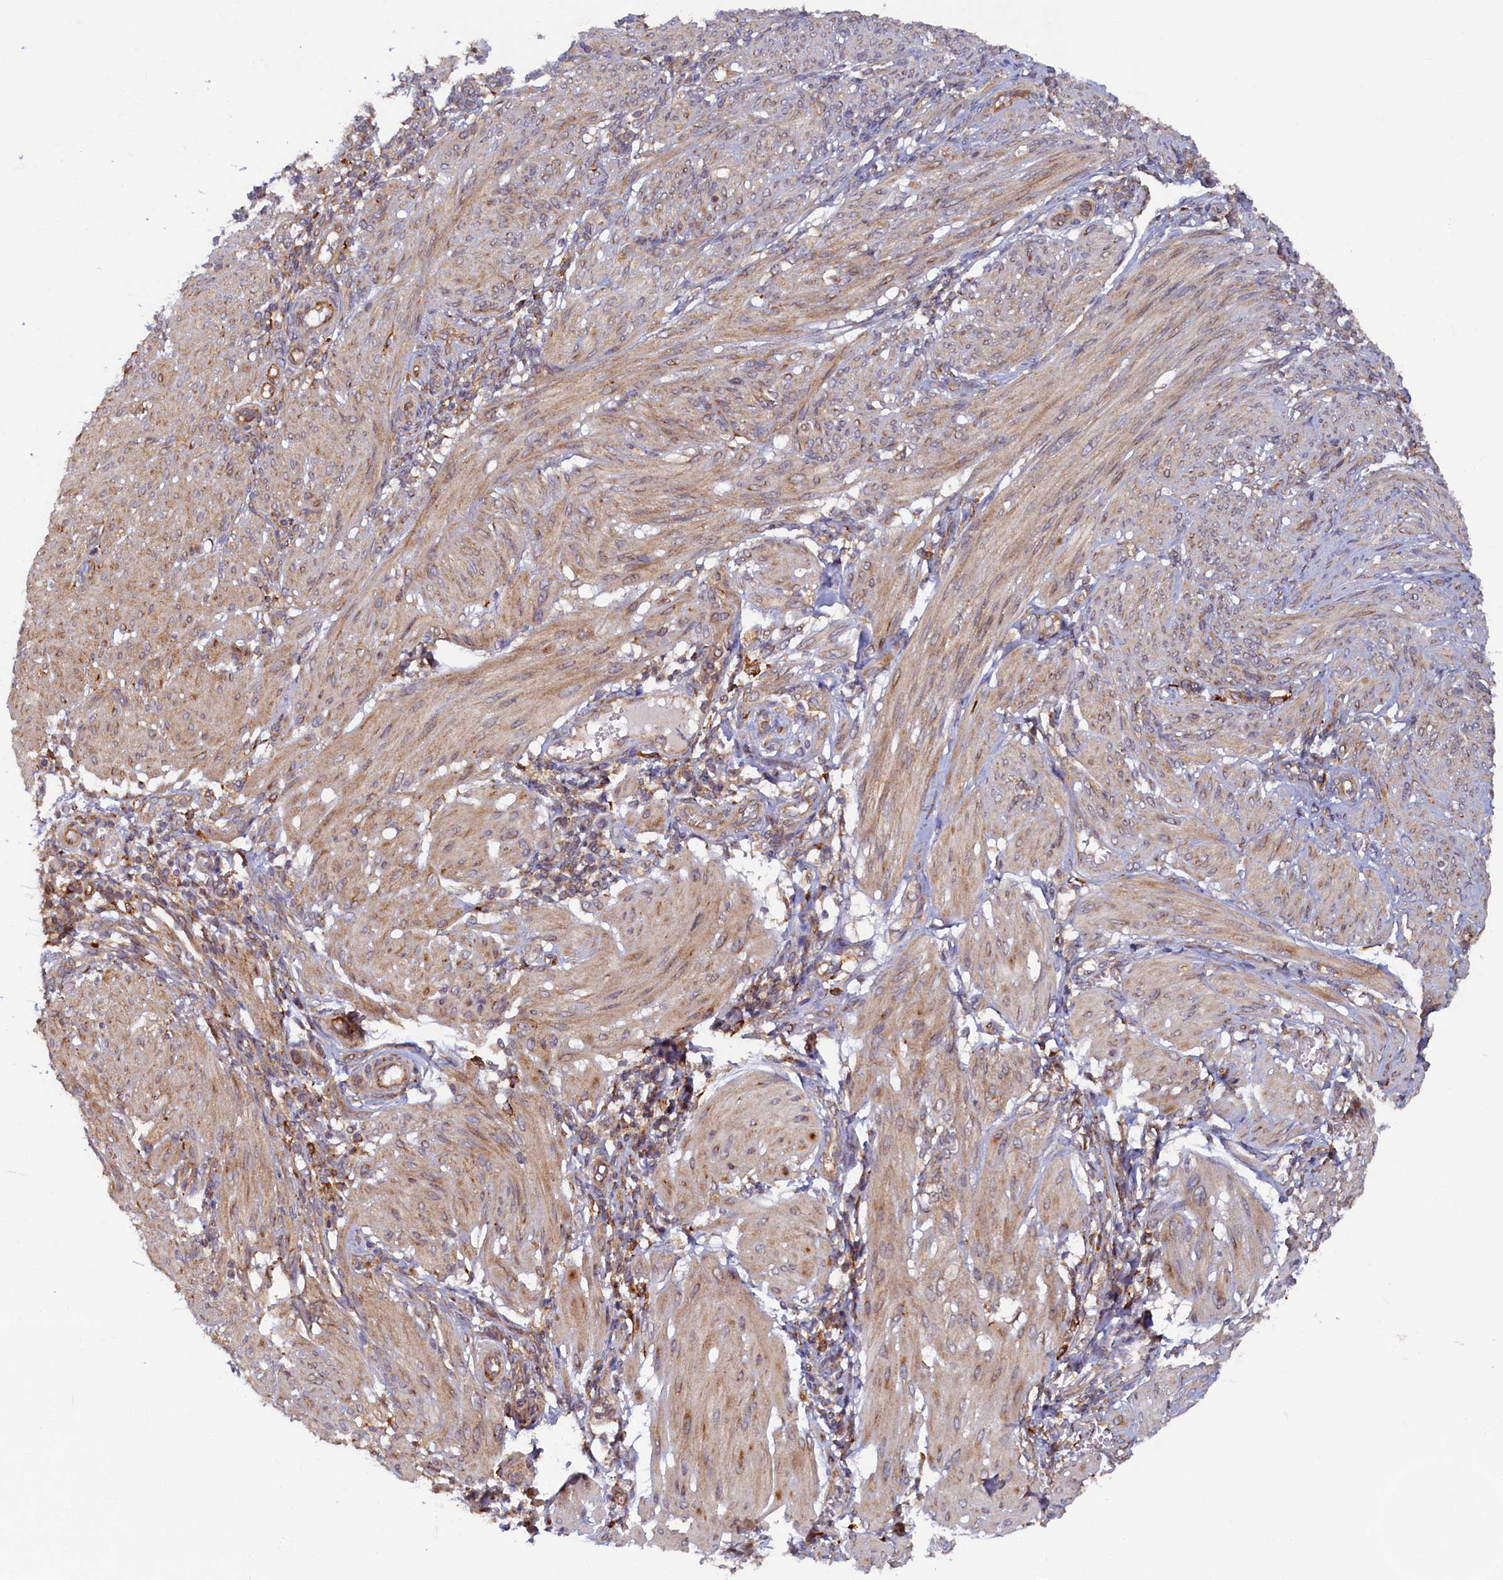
{"staining": {"intensity": "weak", "quantity": "25%-75%", "location": "cytoplasmic/membranous"}, "tissue": "smooth muscle", "cell_type": "Smooth muscle cells", "image_type": "normal", "snomed": [{"axis": "morphology", "description": "Normal tissue, NOS"}, {"axis": "topography", "description": "Smooth muscle"}], "caption": "Brown immunohistochemical staining in unremarkable human smooth muscle reveals weak cytoplasmic/membranous expression in approximately 25%-75% of smooth muscle cells.", "gene": "STX12", "patient": {"sex": "female", "age": 39}}